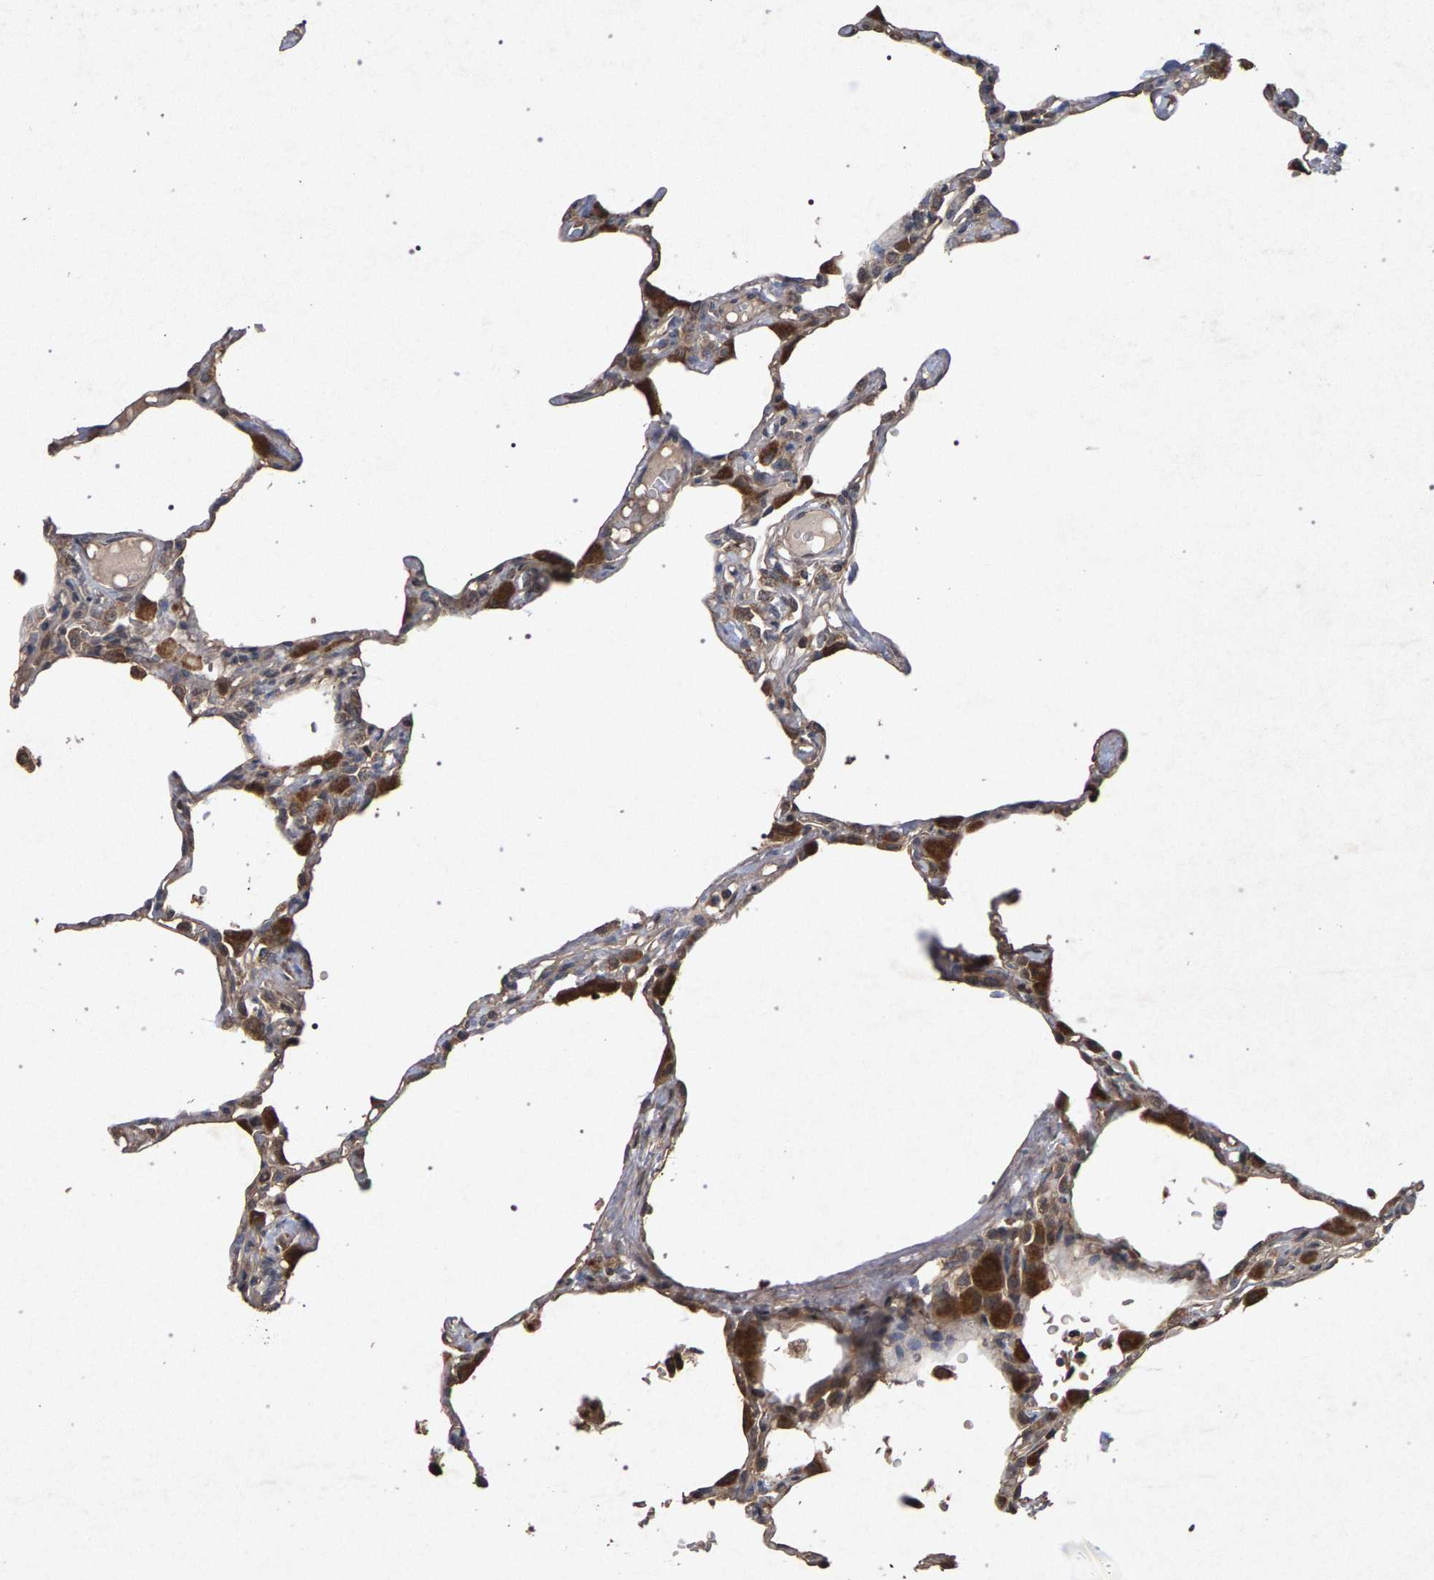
{"staining": {"intensity": "moderate", "quantity": ">75%", "location": "cytoplasmic/membranous"}, "tissue": "lung", "cell_type": "Alveolar cells", "image_type": "normal", "snomed": [{"axis": "morphology", "description": "Normal tissue, NOS"}, {"axis": "topography", "description": "Lung"}], "caption": "Lung stained with a brown dye shows moderate cytoplasmic/membranous positive positivity in approximately >75% of alveolar cells.", "gene": "SLC4A4", "patient": {"sex": "female", "age": 49}}